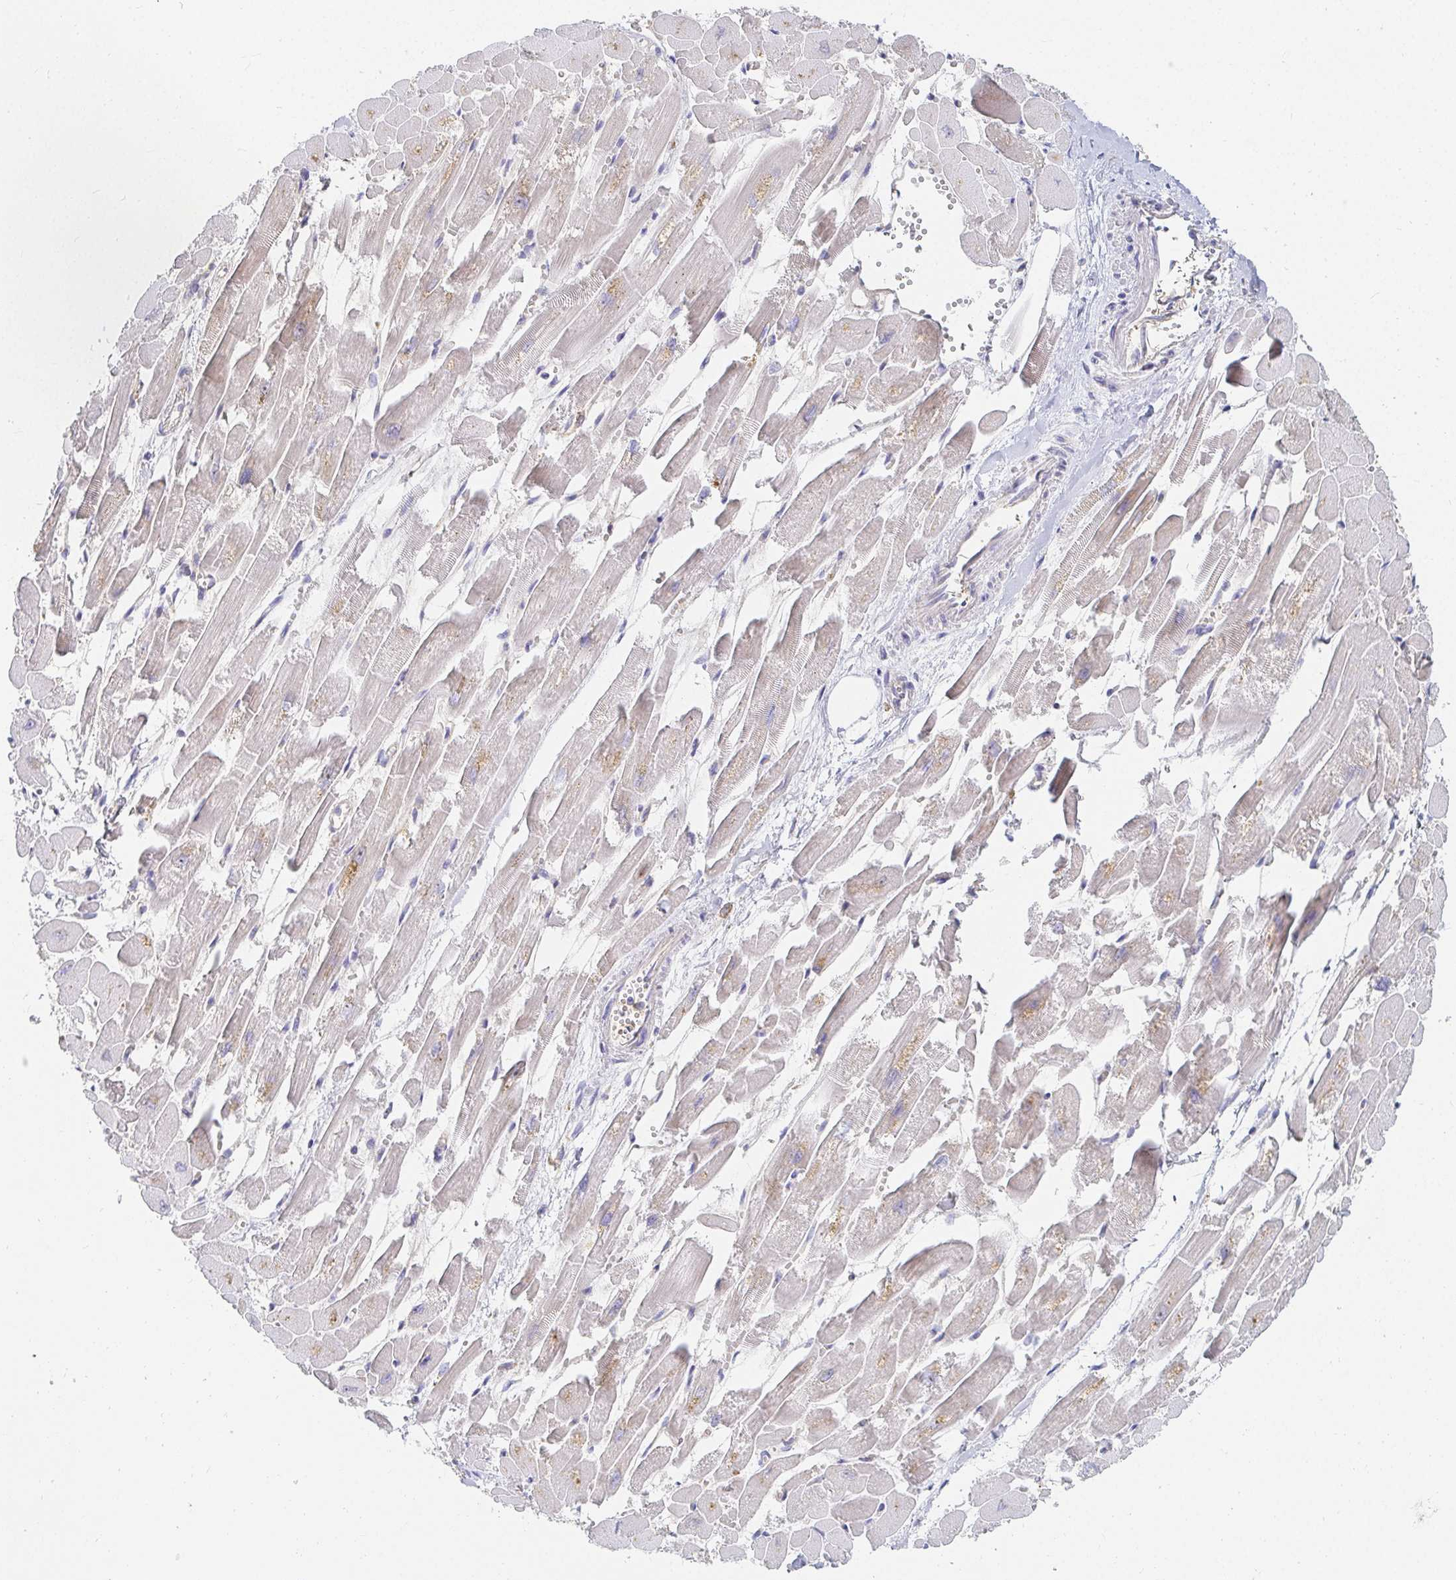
{"staining": {"intensity": "weak", "quantity": "25%-75%", "location": "cytoplasmic/membranous"}, "tissue": "heart muscle", "cell_type": "Cardiomyocytes", "image_type": "normal", "snomed": [{"axis": "morphology", "description": "Normal tissue, NOS"}, {"axis": "topography", "description": "Heart"}], "caption": "Weak cytoplasmic/membranous expression for a protein is appreciated in about 25%-75% of cardiomyocytes of benign heart muscle using immunohistochemistry (IHC).", "gene": "TSPAN19", "patient": {"sex": "female", "age": 52}}